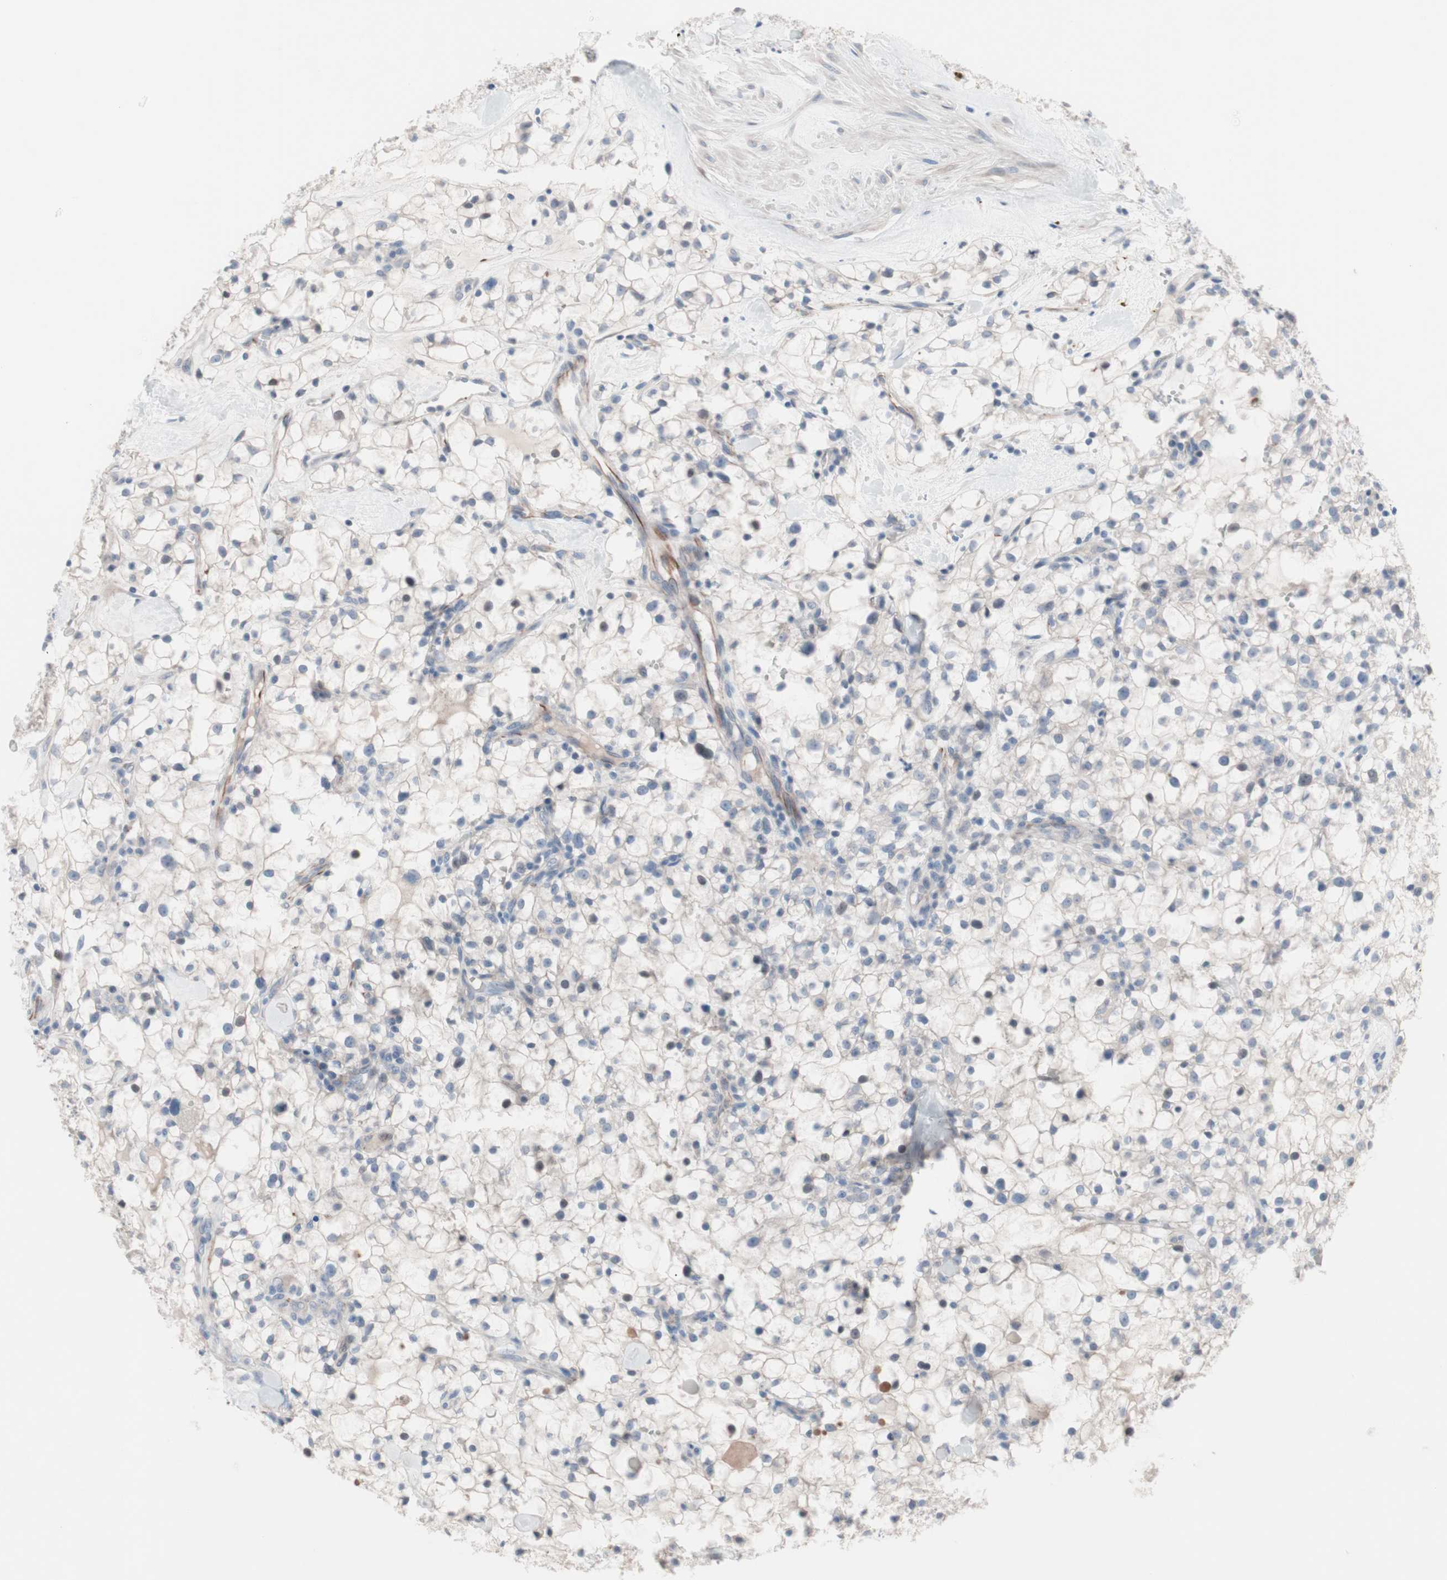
{"staining": {"intensity": "weak", "quantity": "25%-75%", "location": "cytoplasmic/membranous"}, "tissue": "renal cancer", "cell_type": "Tumor cells", "image_type": "cancer", "snomed": [{"axis": "morphology", "description": "Adenocarcinoma, NOS"}, {"axis": "topography", "description": "Kidney"}], "caption": "IHC photomicrograph of human renal cancer stained for a protein (brown), which displays low levels of weak cytoplasmic/membranous positivity in approximately 25%-75% of tumor cells.", "gene": "ULBP1", "patient": {"sex": "female", "age": 60}}